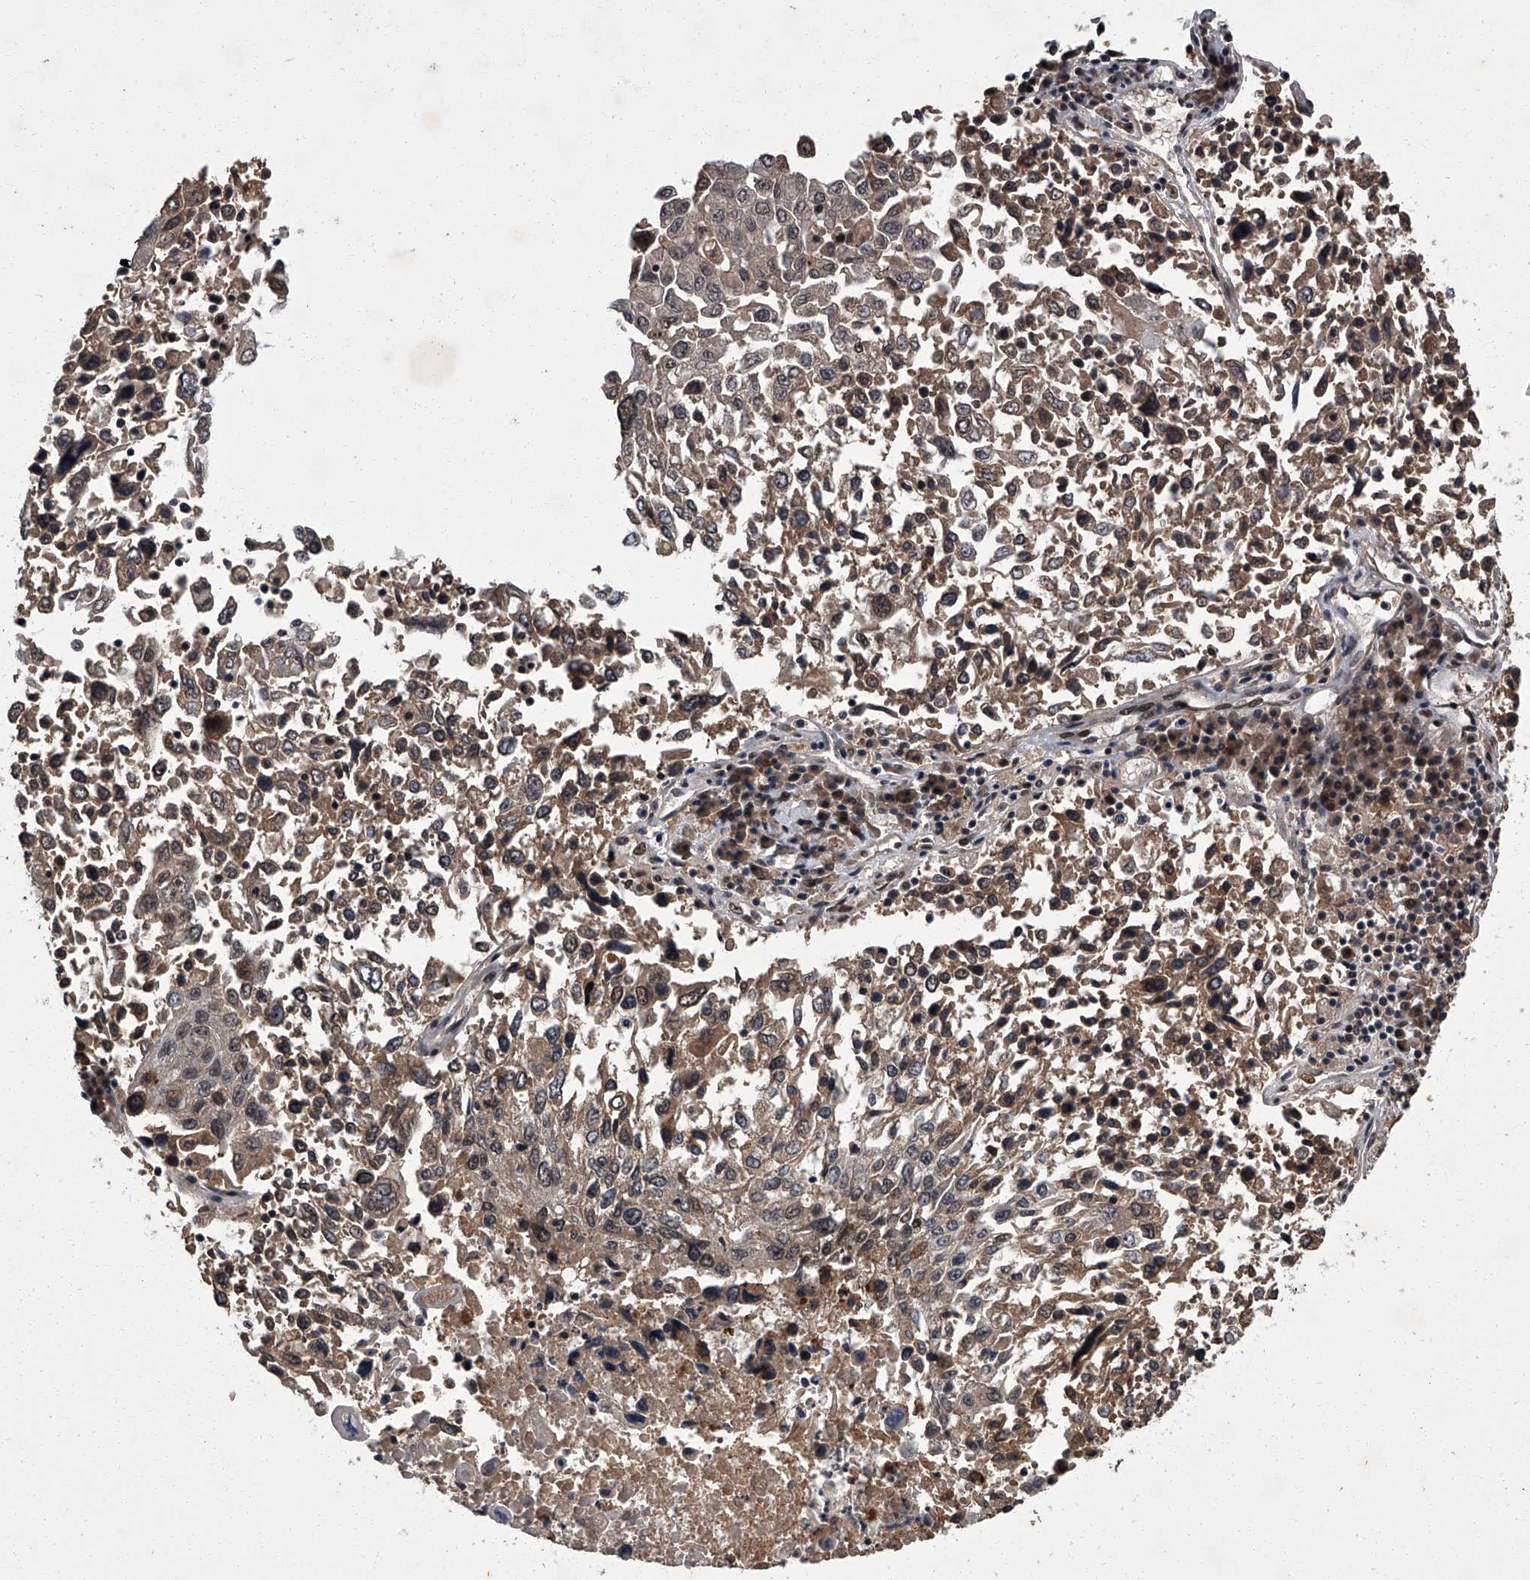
{"staining": {"intensity": "moderate", "quantity": ">75%", "location": "cytoplasmic/membranous,nuclear"}, "tissue": "lung cancer", "cell_type": "Tumor cells", "image_type": "cancer", "snomed": [{"axis": "morphology", "description": "Squamous cell carcinoma, NOS"}, {"axis": "topography", "description": "Lung"}], "caption": "A photomicrograph showing moderate cytoplasmic/membranous and nuclear positivity in about >75% of tumor cells in squamous cell carcinoma (lung), as visualized by brown immunohistochemical staining.", "gene": "ZNF518B", "patient": {"sex": "male", "age": 65}}